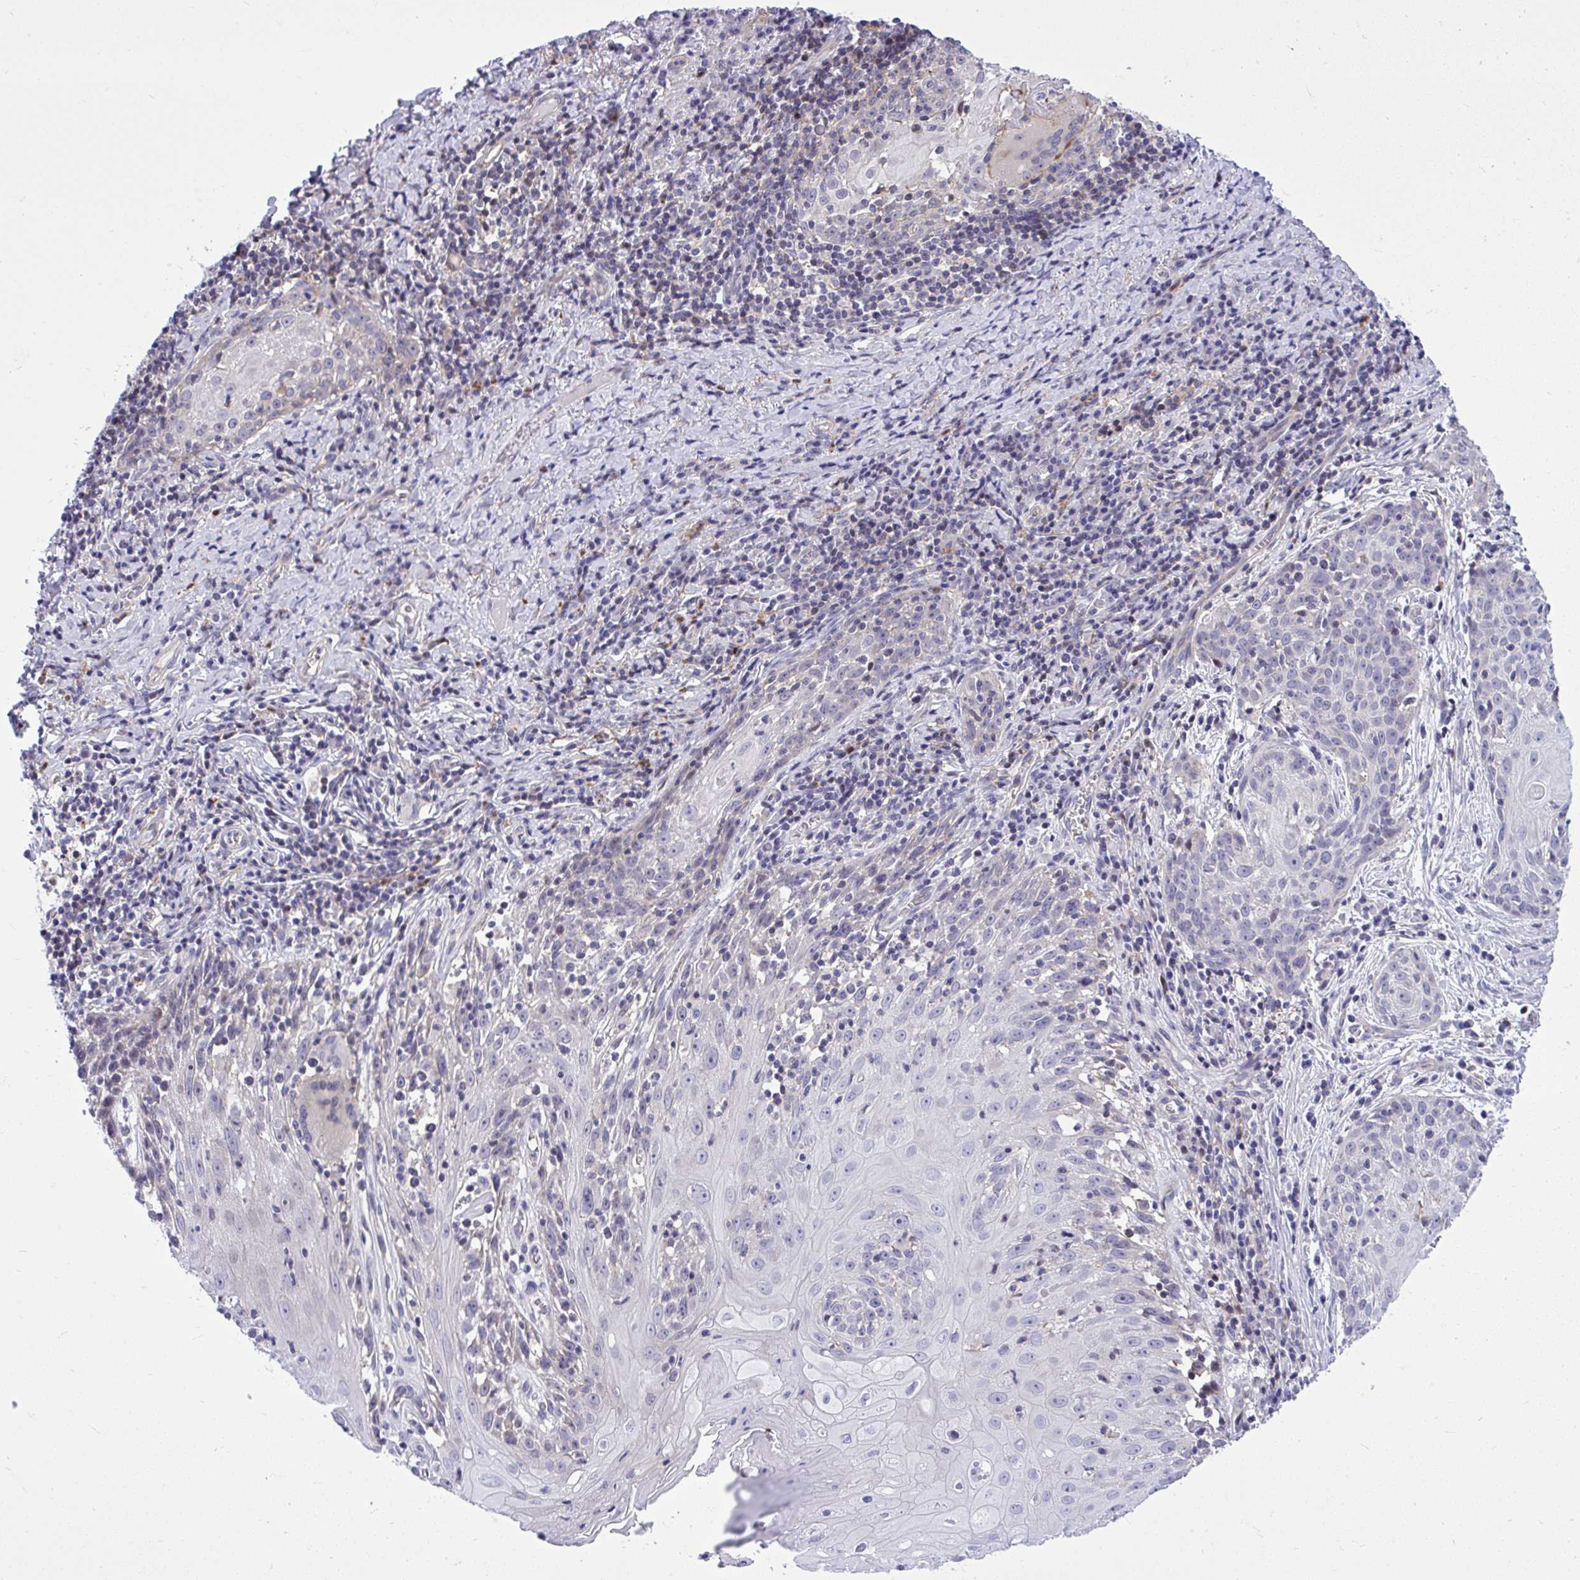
{"staining": {"intensity": "negative", "quantity": "none", "location": "none"}, "tissue": "skin cancer", "cell_type": "Tumor cells", "image_type": "cancer", "snomed": [{"axis": "morphology", "description": "Squamous cell carcinoma, NOS"}, {"axis": "topography", "description": "Skin"}, {"axis": "topography", "description": "Vulva"}], "caption": "High power microscopy photomicrograph of an IHC histopathology image of skin cancer, revealing no significant positivity in tumor cells.", "gene": "GRK4", "patient": {"sex": "female", "age": 76}}